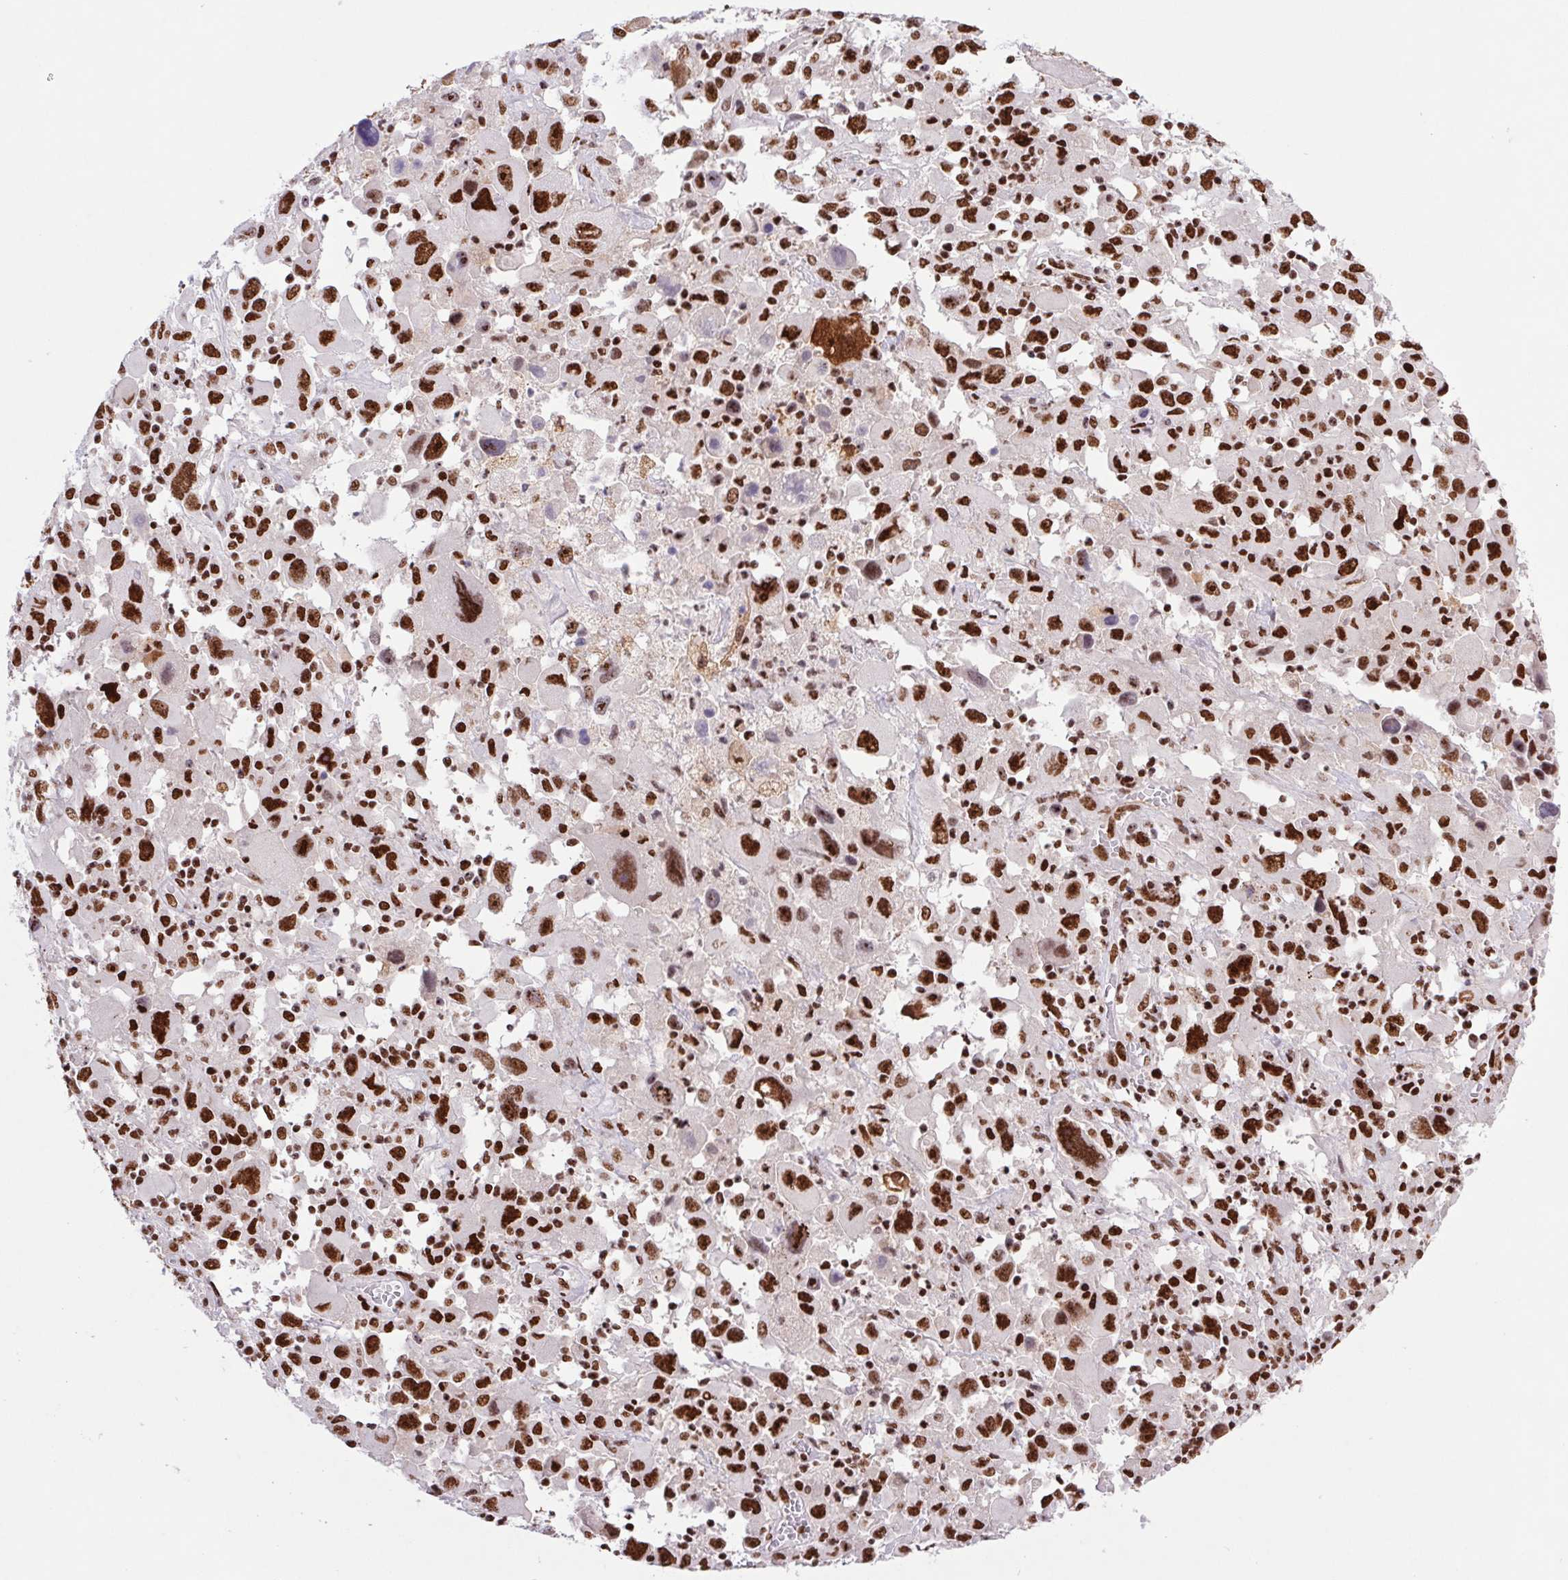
{"staining": {"intensity": "strong", "quantity": ">75%", "location": "nuclear"}, "tissue": "melanoma", "cell_type": "Tumor cells", "image_type": "cancer", "snomed": [{"axis": "morphology", "description": "Malignant melanoma, Metastatic site"}, {"axis": "topography", "description": "Soft tissue"}], "caption": "Human melanoma stained with a brown dye demonstrates strong nuclear positive staining in approximately >75% of tumor cells.", "gene": "LDLRAD4", "patient": {"sex": "male", "age": 50}}